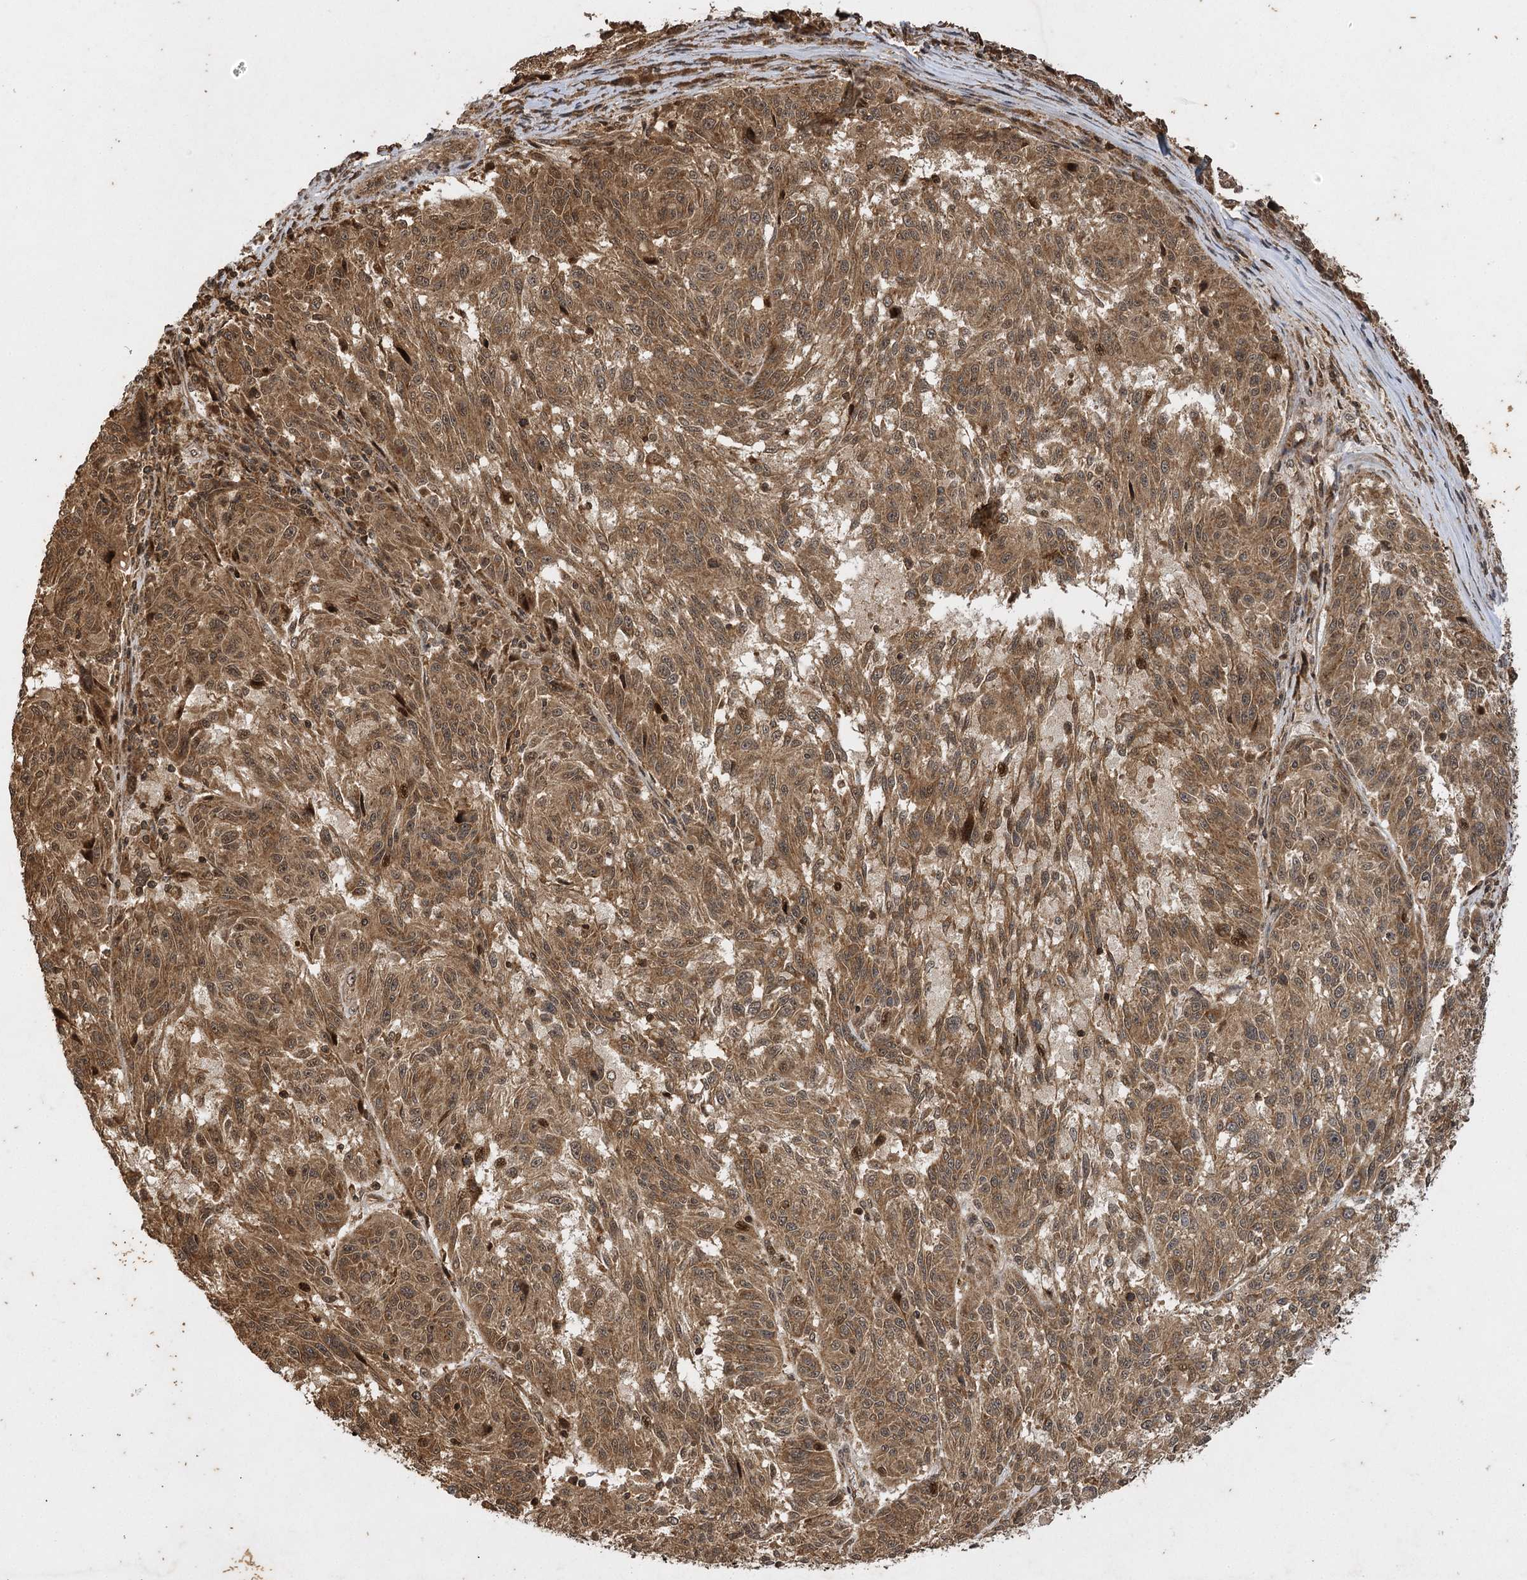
{"staining": {"intensity": "moderate", "quantity": ">75%", "location": "cytoplasmic/membranous,nuclear"}, "tissue": "melanoma", "cell_type": "Tumor cells", "image_type": "cancer", "snomed": [{"axis": "morphology", "description": "Malignant melanoma, NOS"}, {"axis": "topography", "description": "Skin"}], "caption": "An image showing moderate cytoplasmic/membranous and nuclear staining in approximately >75% of tumor cells in malignant melanoma, as visualized by brown immunohistochemical staining.", "gene": "IL11RA", "patient": {"sex": "male", "age": 53}}